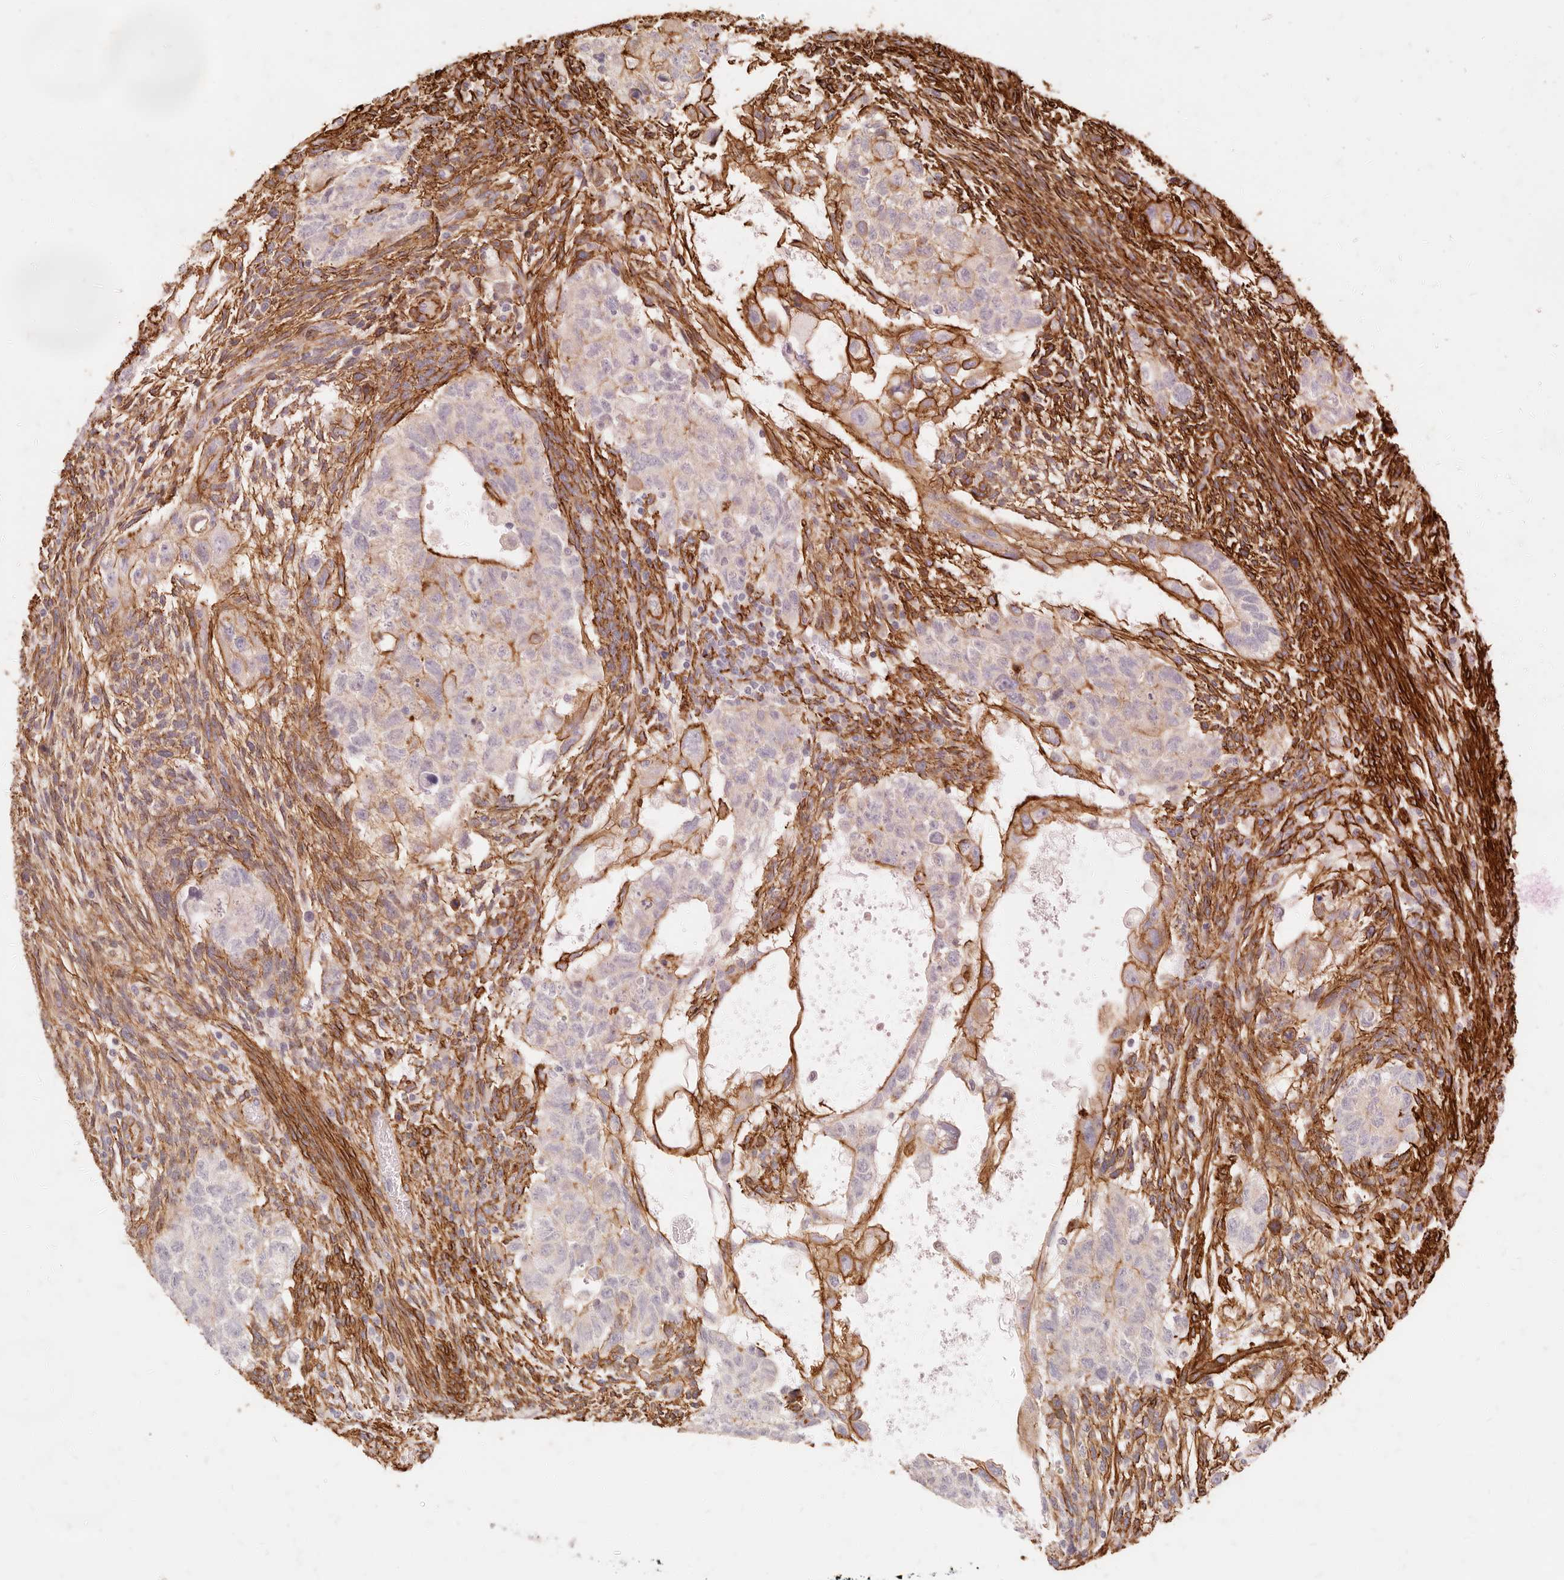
{"staining": {"intensity": "moderate", "quantity": "<25%", "location": "cytoplasmic/membranous"}, "tissue": "testis cancer", "cell_type": "Tumor cells", "image_type": "cancer", "snomed": [{"axis": "morphology", "description": "Normal tissue, NOS"}, {"axis": "morphology", "description": "Carcinoma, Embryonal, NOS"}, {"axis": "topography", "description": "Testis"}], "caption": "IHC staining of testis cancer (embryonal carcinoma), which demonstrates low levels of moderate cytoplasmic/membranous expression in approximately <25% of tumor cells indicating moderate cytoplasmic/membranous protein positivity. The staining was performed using DAB (brown) for protein detection and nuclei were counterstained in hematoxylin (blue).", "gene": "TMTC2", "patient": {"sex": "male", "age": 36}}